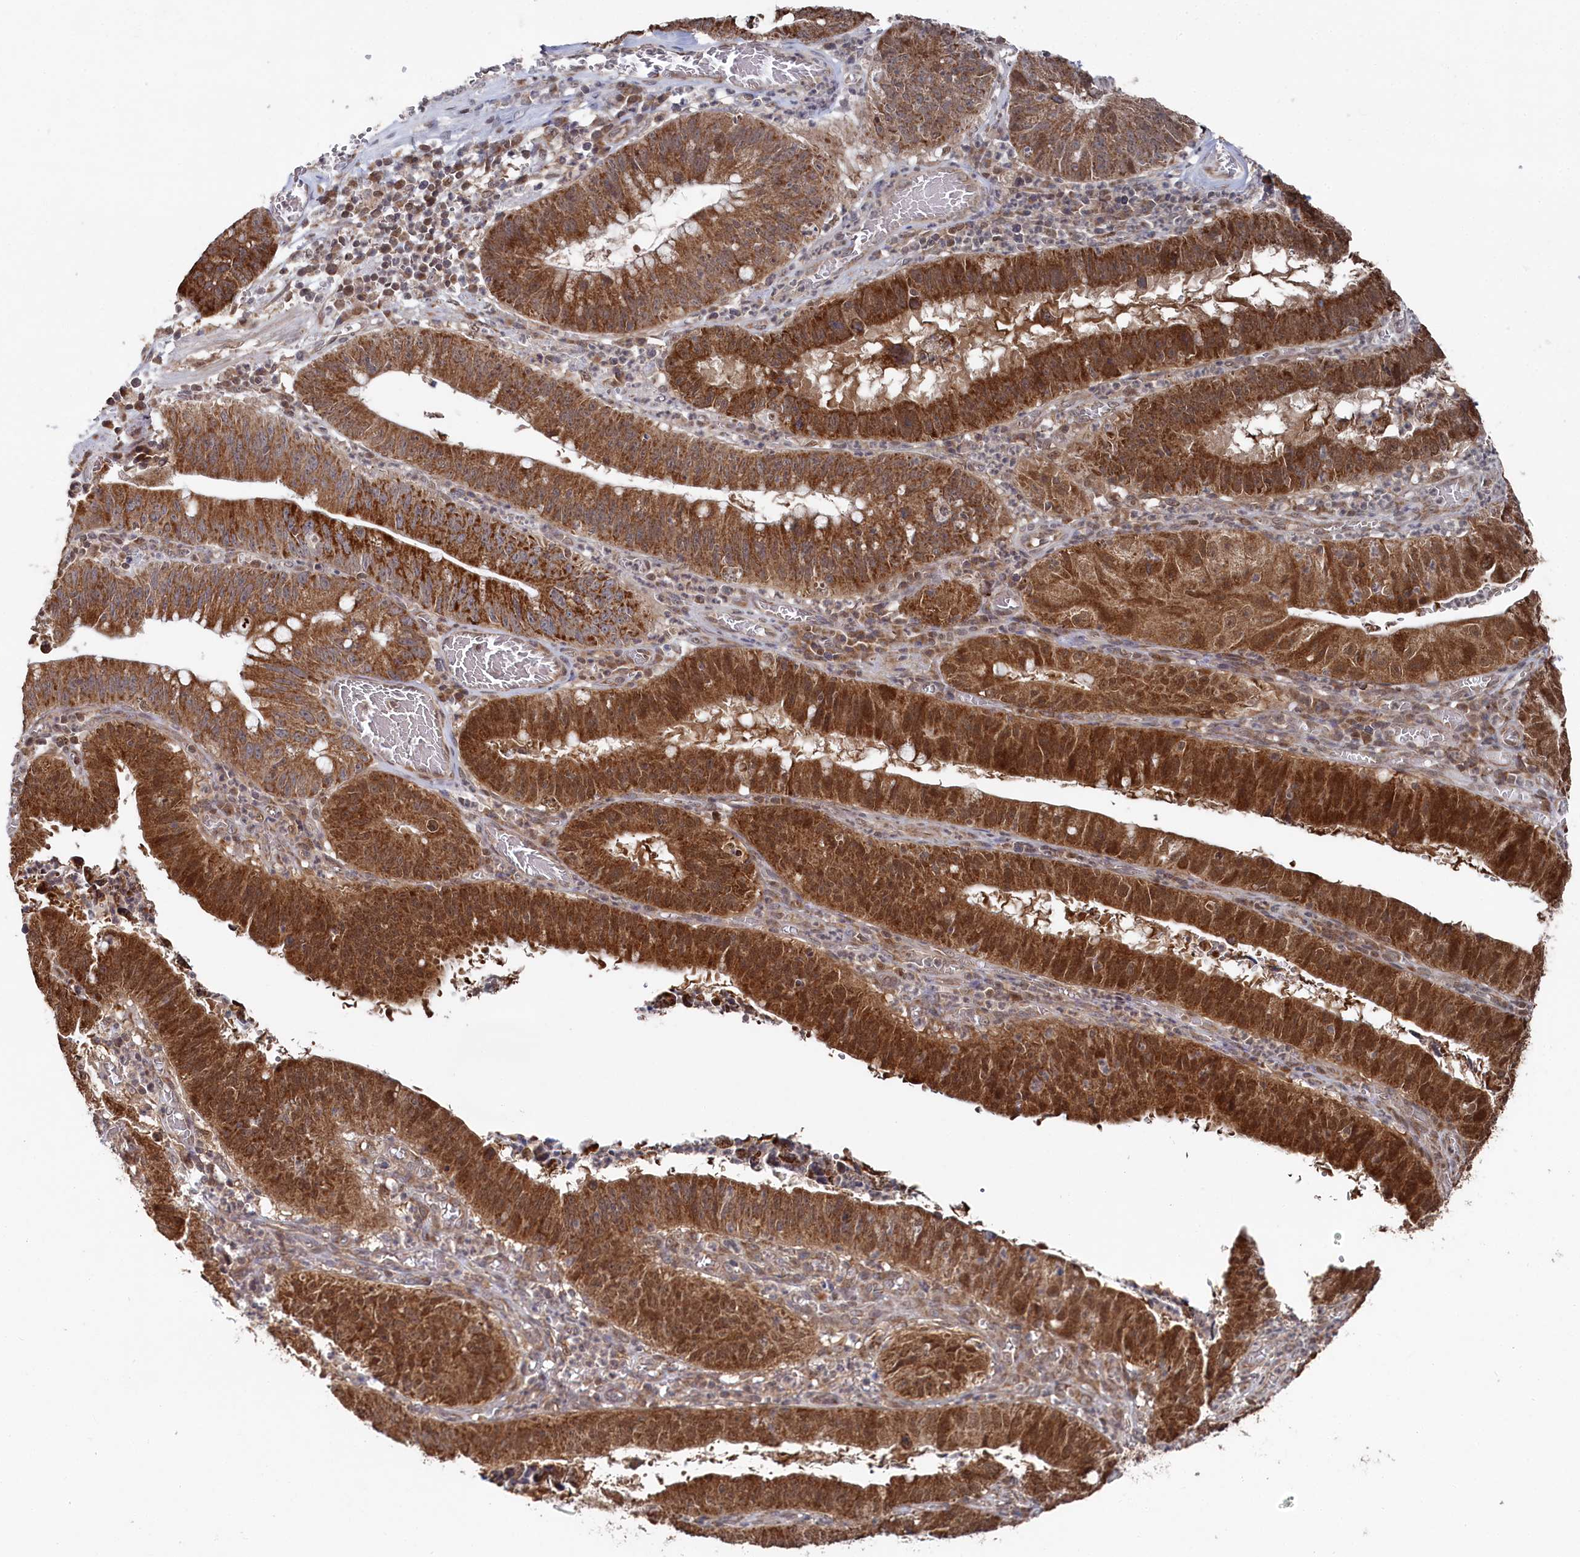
{"staining": {"intensity": "strong", "quantity": ">75%", "location": "cytoplasmic/membranous"}, "tissue": "stomach cancer", "cell_type": "Tumor cells", "image_type": "cancer", "snomed": [{"axis": "morphology", "description": "Adenocarcinoma, NOS"}, {"axis": "topography", "description": "Stomach"}], "caption": "The histopathology image displays immunohistochemical staining of stomach cancer. There is strong cytoplasmic/membranous positivity is seen in about >75% of tumor cells.", "gene": "WAPL", "patient": {"sex": "male", "age": 59}}